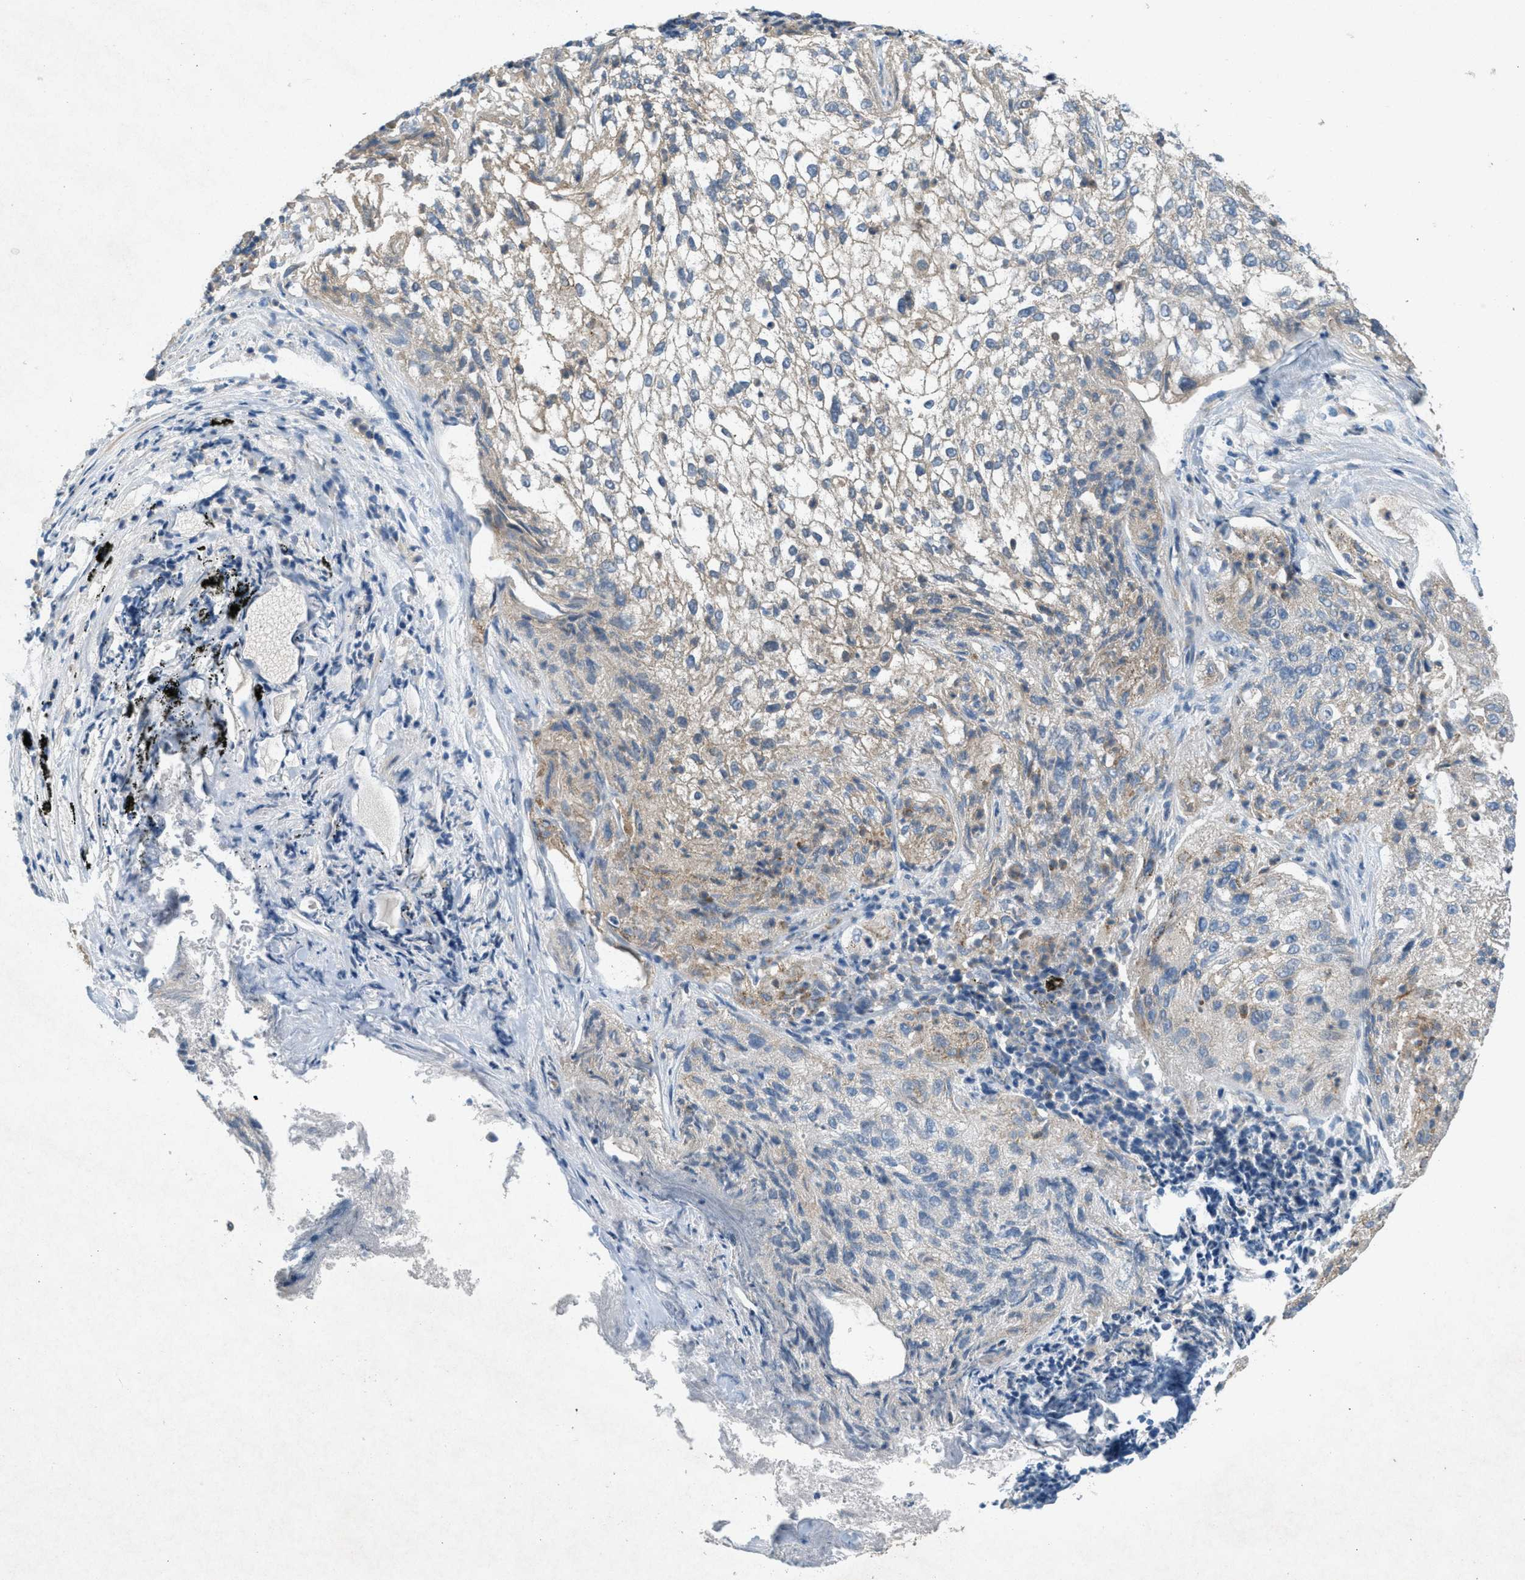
{"staining": {"intensity": "negative", "quantity": "none", "location": "none"}, "tissue": "lung cancer", "cell_type": "Tumor cells", "image_type": "cancer", "snomed": [{"axis": "morphology", "description": "Inflammation, NOS"}, {"axis": "morphology", "description": "Squamous cell carcinoma, NOS"}, {"axis": "topography", "description": "Lymph node"}, {"axis": "topography", "description": "Soft tissue"}, {"axis": "topography", "description": "Lung"}], "caption": "High power microscopy micrograph of an immunohistochemistry (IHC) photomicrograph of lung cancer, revealing no significant expression in tumor cells.", "gene": "ADCY6", "patient": {"sex": "male", "age": 66}}